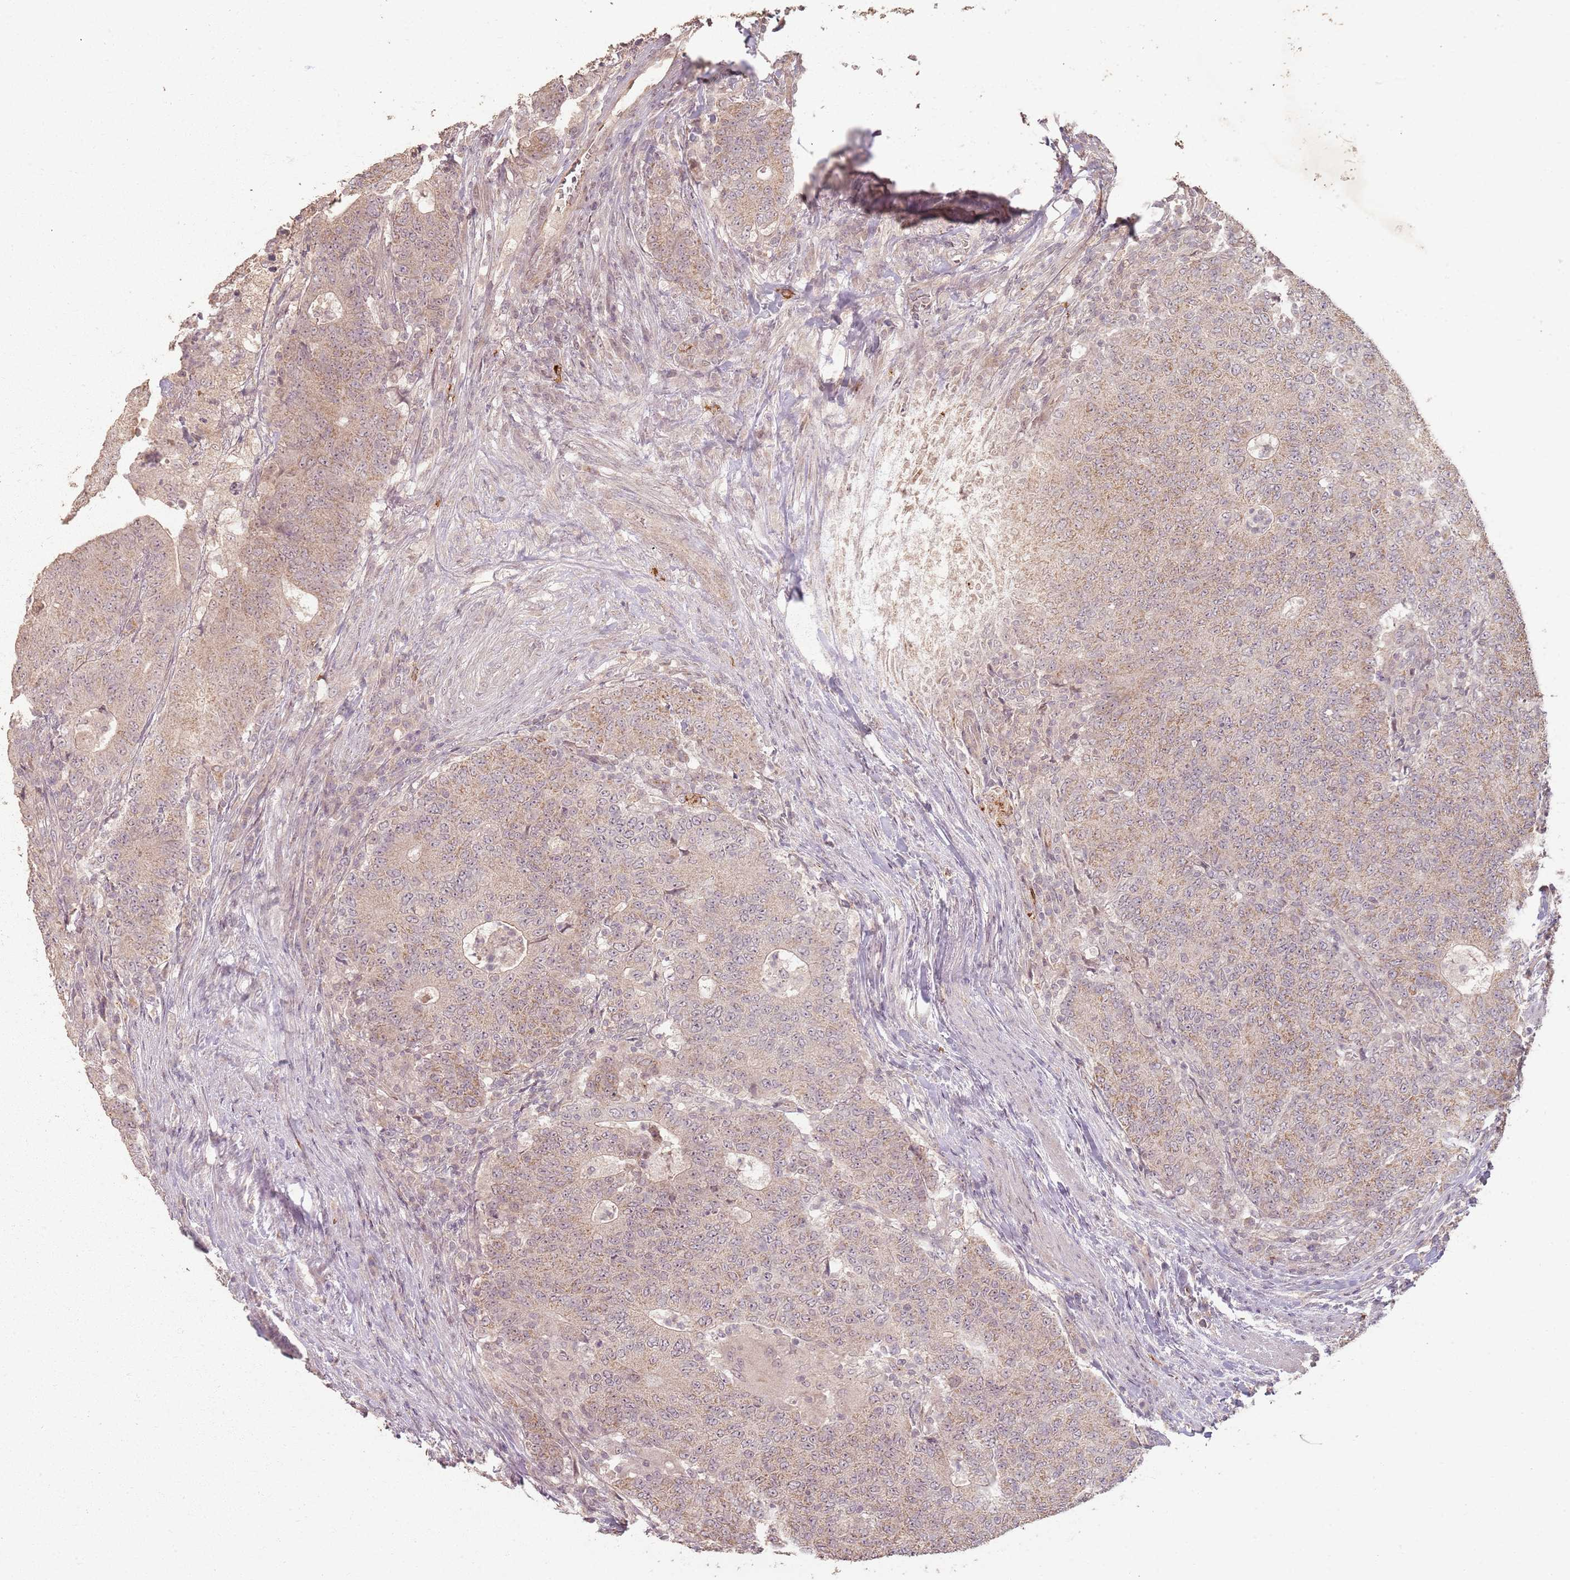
{"staining": {"intensity": "weak", "quantity": ">75%", "location": "cytoplasmic/membranous"}, "tissue": "colorectal cancer", "cell_type": "Tumor cells", "image_type": "cancer", "snomed": [{"axis": "morphology", "description": "Adenocarcinoma, NOS"}, {"axis": "topography", "description": "Colon"}], "caption": "A histopathology image of adenocarcinoma (colorectal) stained for a protein shows weak cytoplasmic/membranous brown staining in tumor cells. The protein is shown in brown color, while the nuclei are stained blue.", "gene": "CCDC168", "patient": {"sex": "female", "age": 75}}